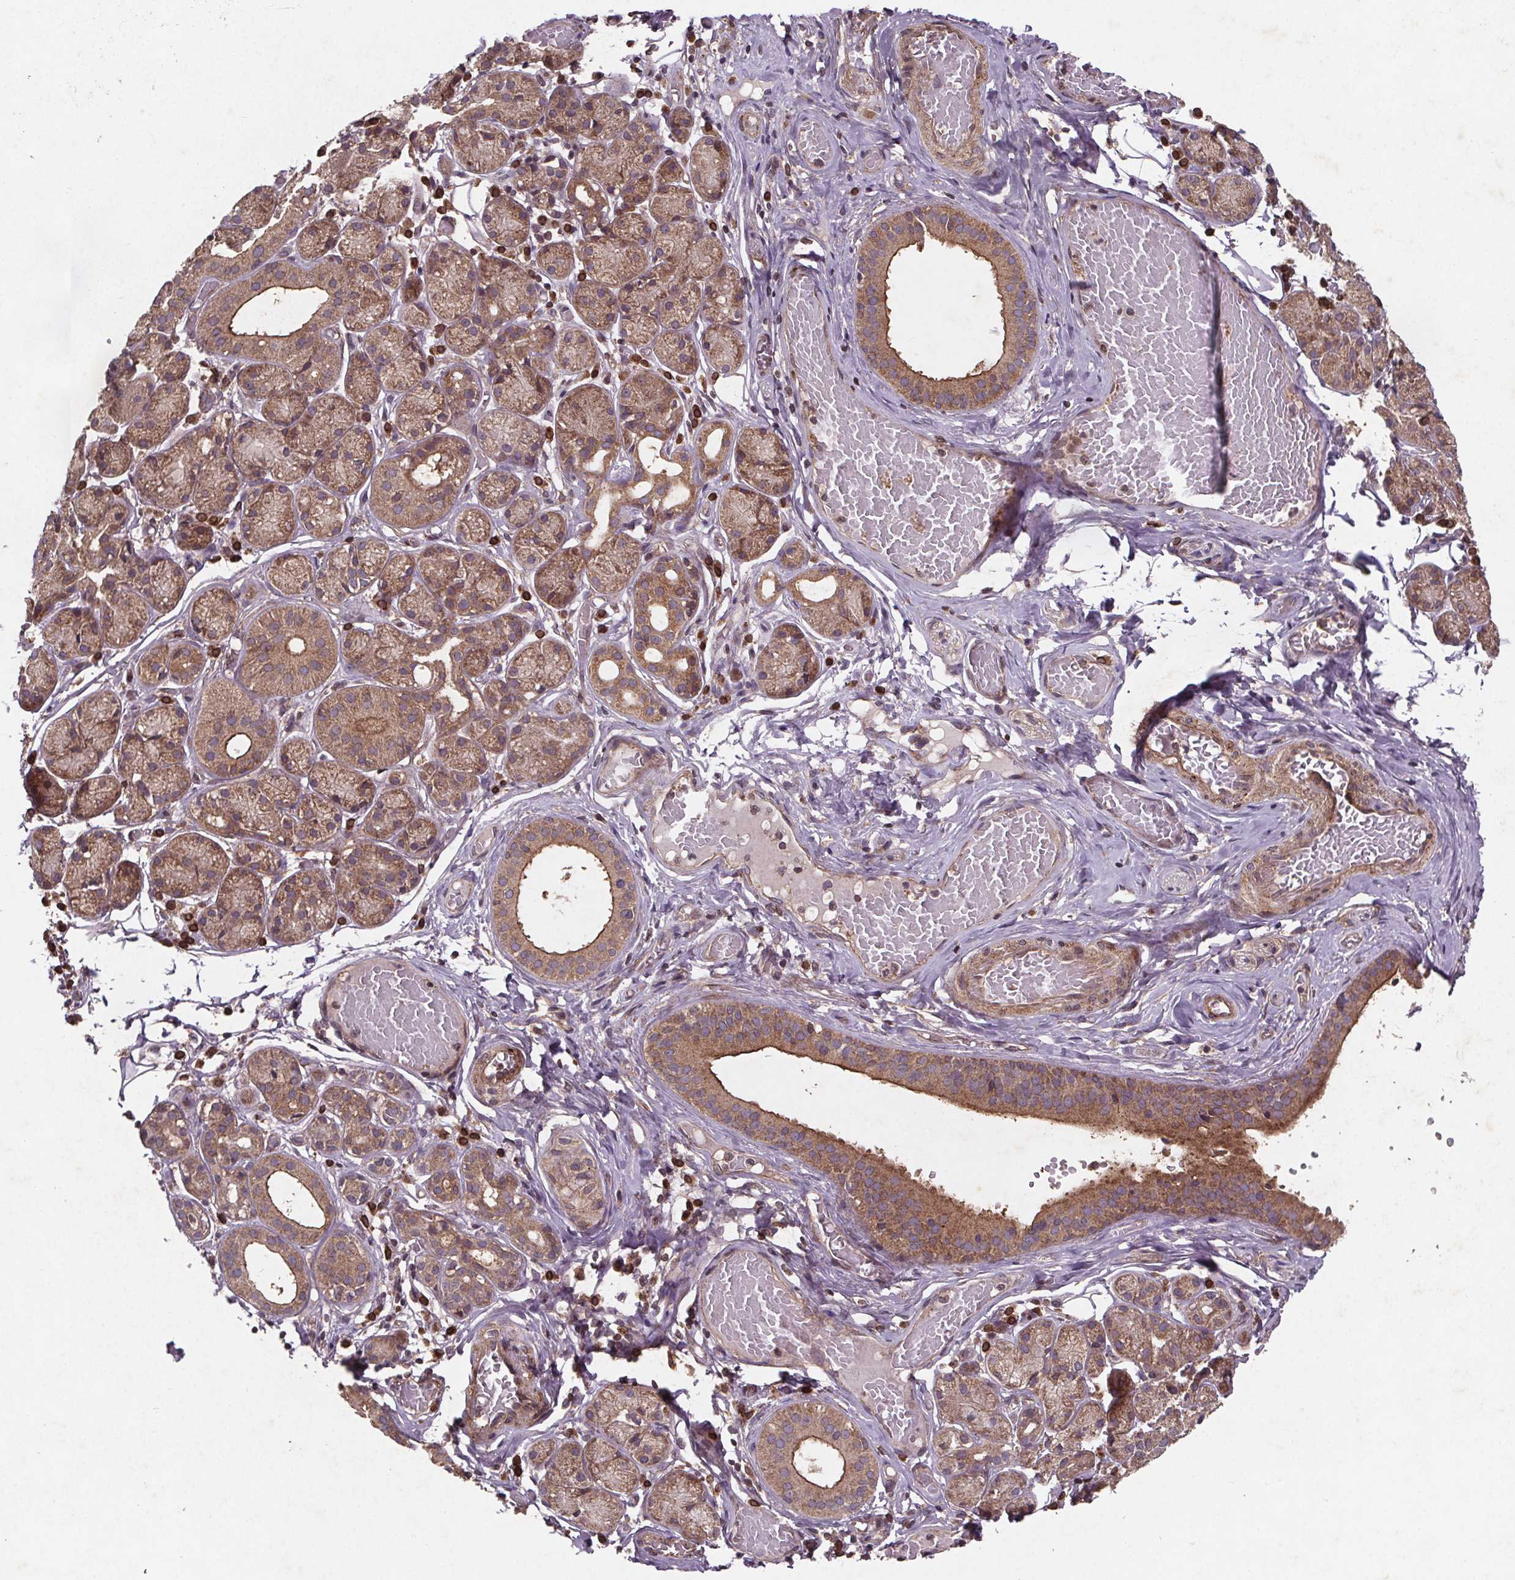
{"staining": {"intensity": "moderate", "quantity": "25%-75%", "location": "cytoplasmic/membranous"}, "tissue": "salivary gland", "cell_type": "Glandular cells", "image_type": "normal", "snomed": [{"axis": "morphology", "description": "Normal tissue, NOS"}, {"axis": "topography", "description": "Salivary gland"}, {"axis": "topography", "description": "Peripheral nerve tissue"}], "caption": "There is medium levels of moderate cytoplasmic/membranous staining in glandular cells of unremarkable salivary gland, as demonstrated by immunohistochemical staining (brown color).", "gene": "STRN3", "patient": {"sex": "male", "age": 71}}